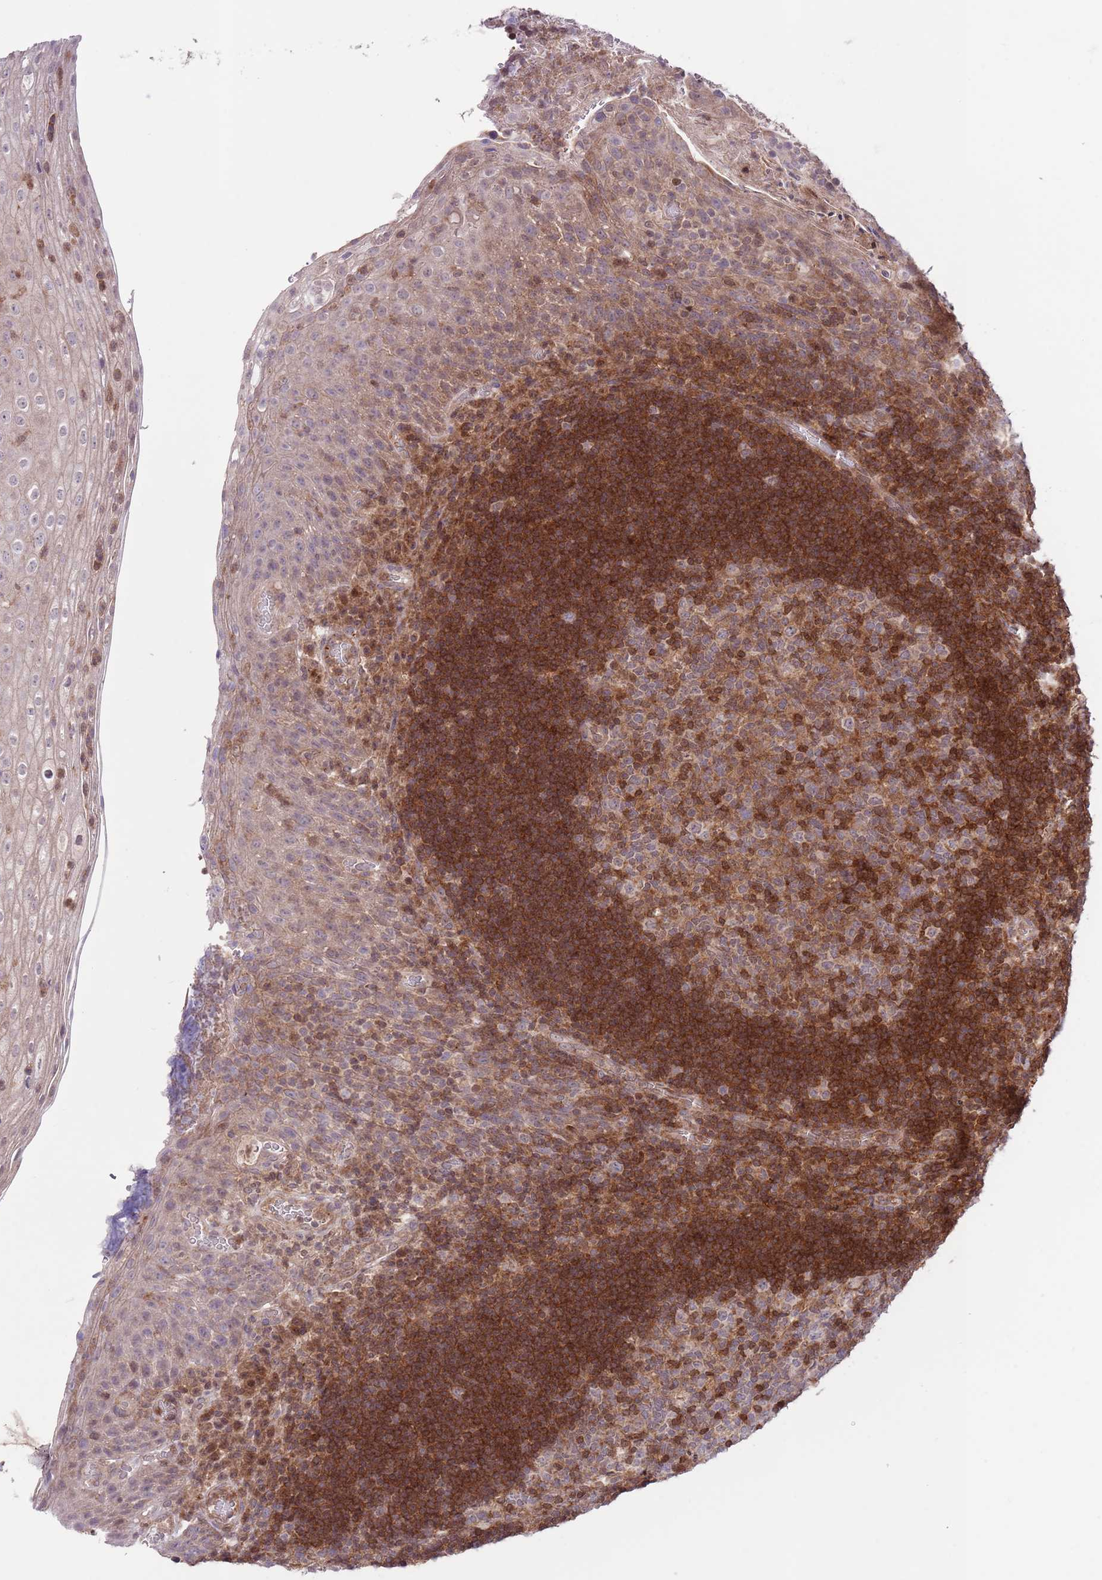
{"staining": {"intensity": "moderate", "quantity": "<25%", "location": "nuclear"}, "tissue": "tonsil", "cell_type": "Germinal center cells", "image_type": "normal", "snomed": [{"axis": "morphology", "description": "Normal tissue, NOS"}, {"axis": "topography", "description": "Tonsil"}], "caption": "Approximately <25% of germinal center cells in unremarkable tonsil reveal moderate nuclear protein positivity as visualized by brown immunohistochemical staining.", "gene": "HDHD2", "patient": {"sex": "male", "age": 17}}